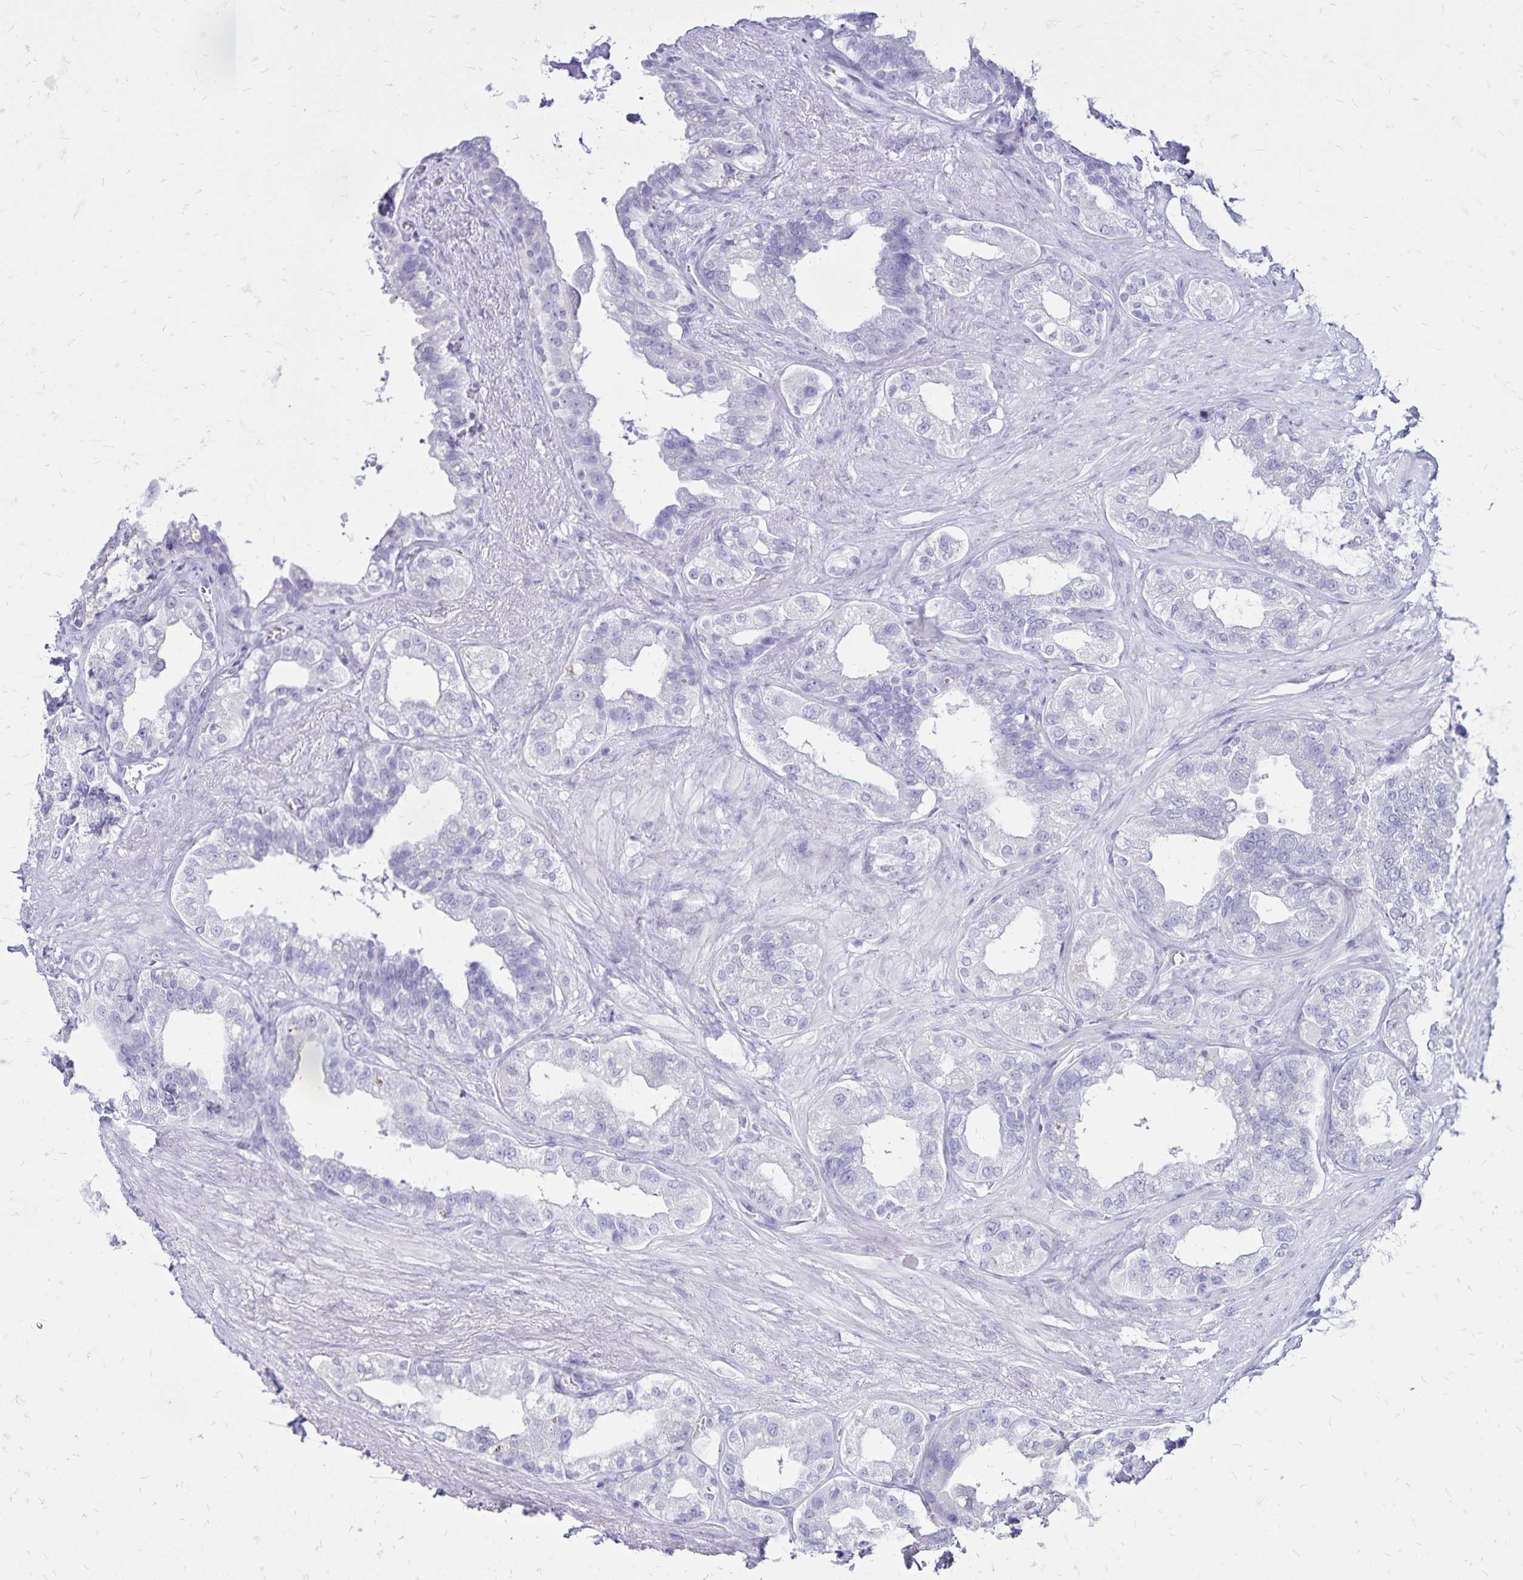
{"staining": {"intensity": "negative", "quantity": "none", "location": "none"}, "tissue": "seminal vesicle", "cell_type": "Glandular cells", "image_type": "normal", "snomed": [{"axis": "morphology", "description": "Normal tissue, NOS"}, {"axis": "topography", "description": "Seminal veicle"}, {"axis": "topography", "description": "Peripheral nerve tissue"}], "caption": "Immunohistochemistry image of unremarkable seminal vesicle: seminal vesicle stained with DAB (3,3'-diaminobenzidine) demonstrates no significant protein staining in glandular cells.", "gene": "LIN28B", "patient": {"sex": "male", "age": 76}}